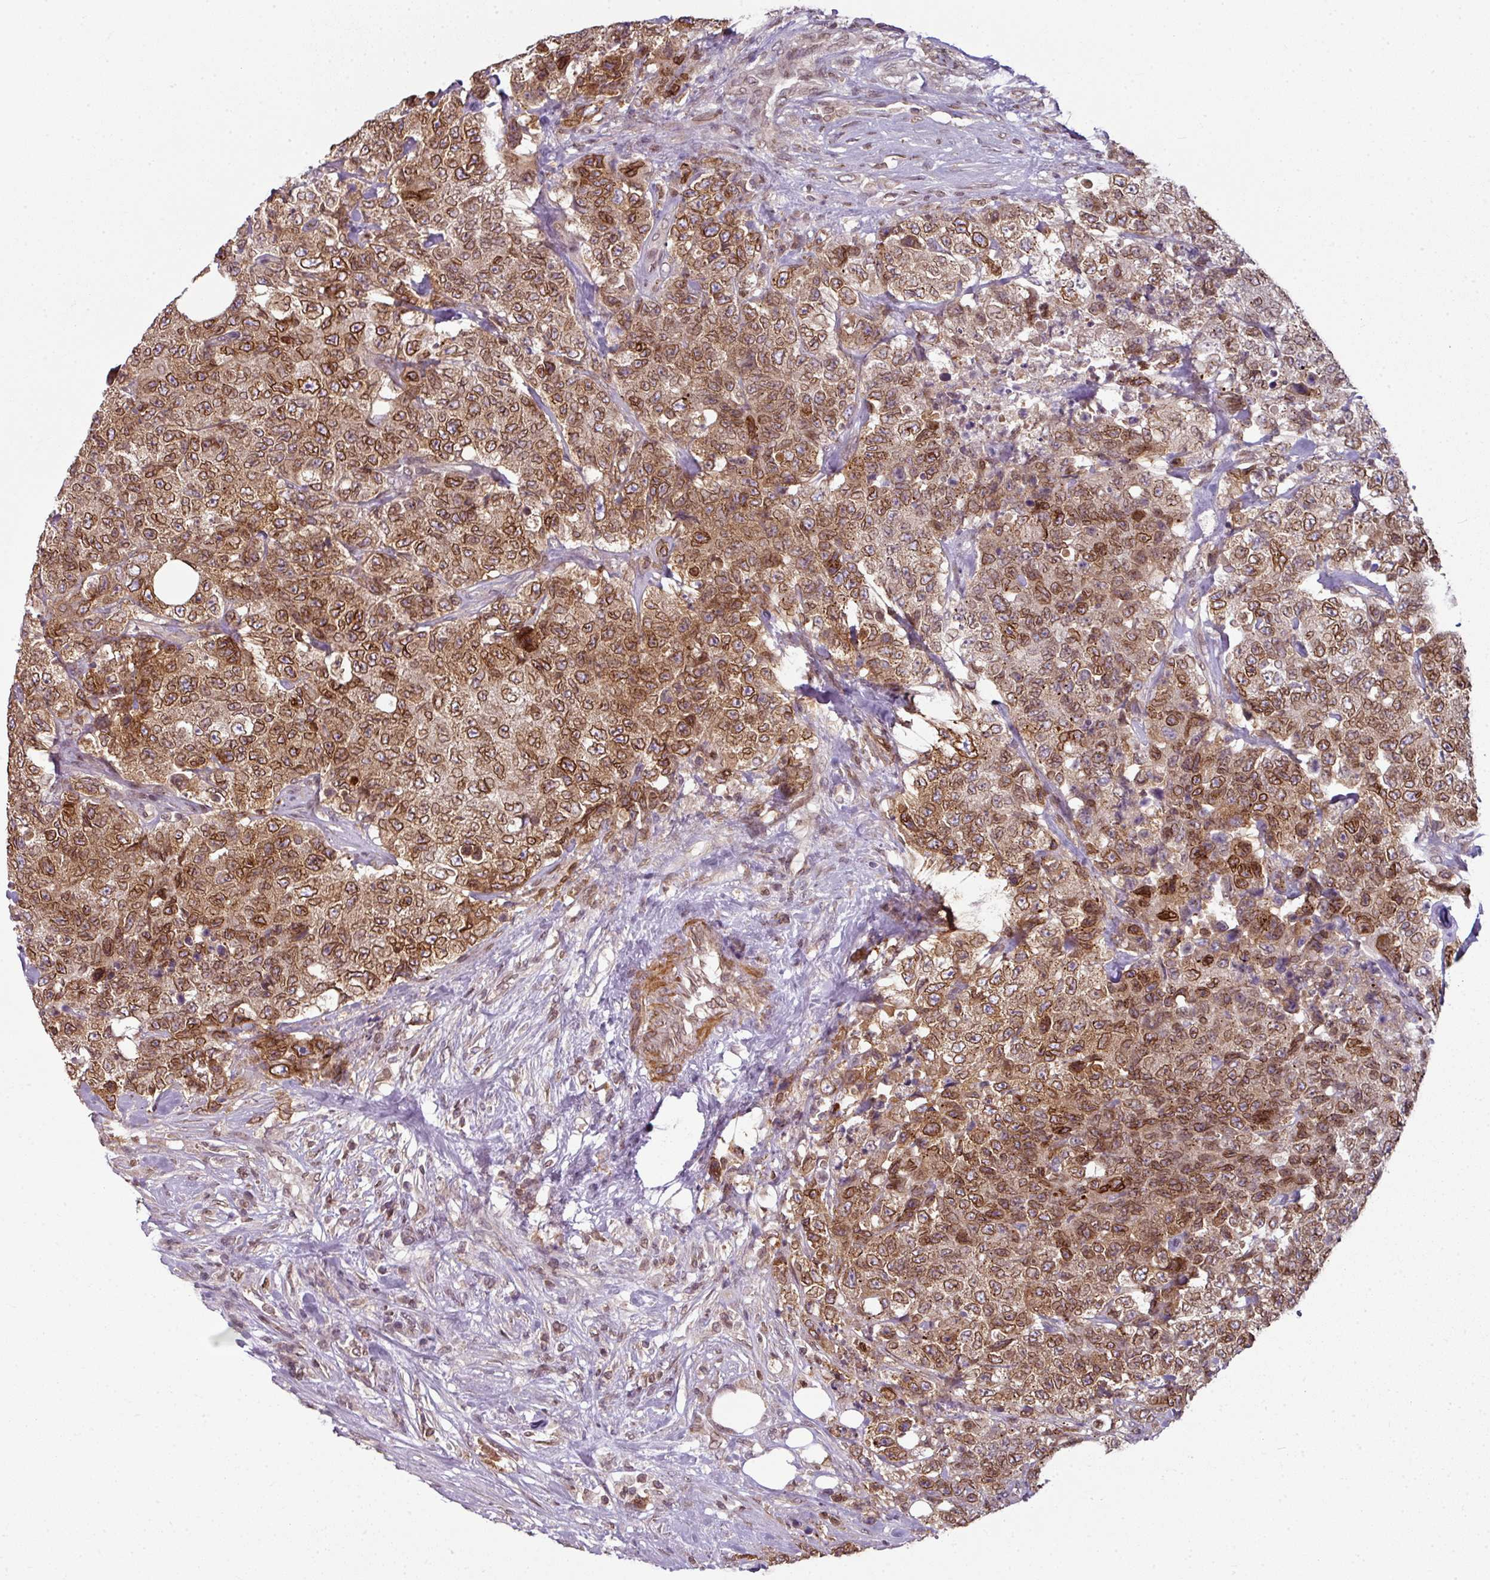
{"staining": {"intensity": "moderate", "quantity": ">75%", "location": "cytoplasmic/membranous,nuclear"}, "tissue": "urothelial cancer", "cell_type": "Tumor cells", "image_type": "cancer", "snomed": [{"axis": "morphology", "description": "Urothelial carcinoma, High grade"}, {"axis": "topography", "description": "Urinary bladder"}], "caption": "Urothelial carcinoma (high-grade) stained for a protein shows moderate cytoplasmic/membranous and nuclear positivity in tumor cells.", "gene": "RANGAP1", "patient": {"sex": "female", "age": 78}}